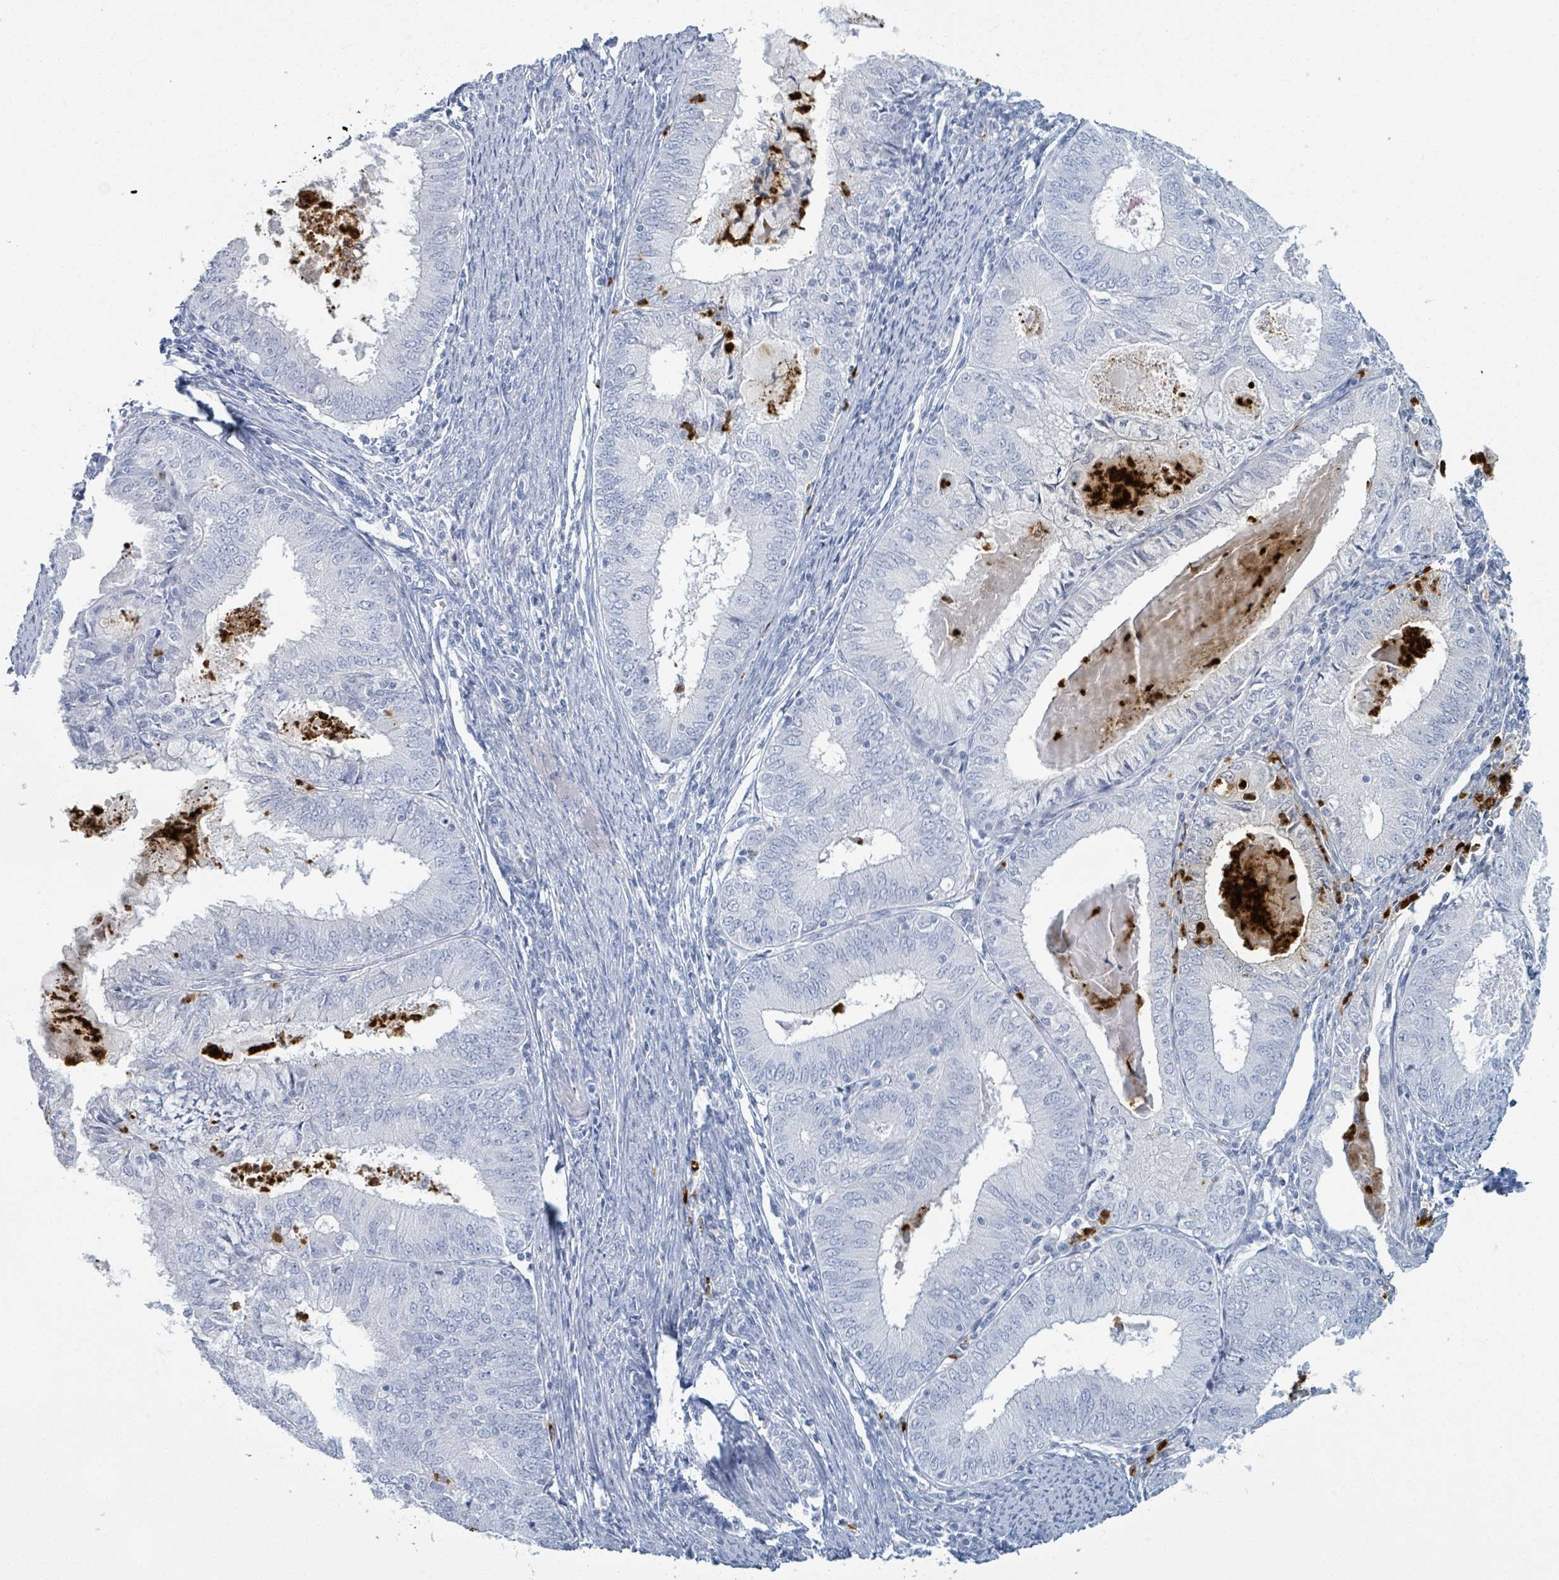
{"staining": {"intensity": "negative", "quantity": "none", "location": "none"}, "tissue": "endometrial cancer", "cell_type": "Tumor cells", "image_type": "cancer", "snomed": [{"axis": "morphology", "description": "Adenocarcinoma, NOS"}, {"axis": "topography", "description": "Endometrium"}], "caption": "Immunohistochemical staining of adenocarcinoma (endometrial) displays no significant positivity in tumor cells.", "gene": "DEFA4", "patient": {"sex": "female", "age": 57}}